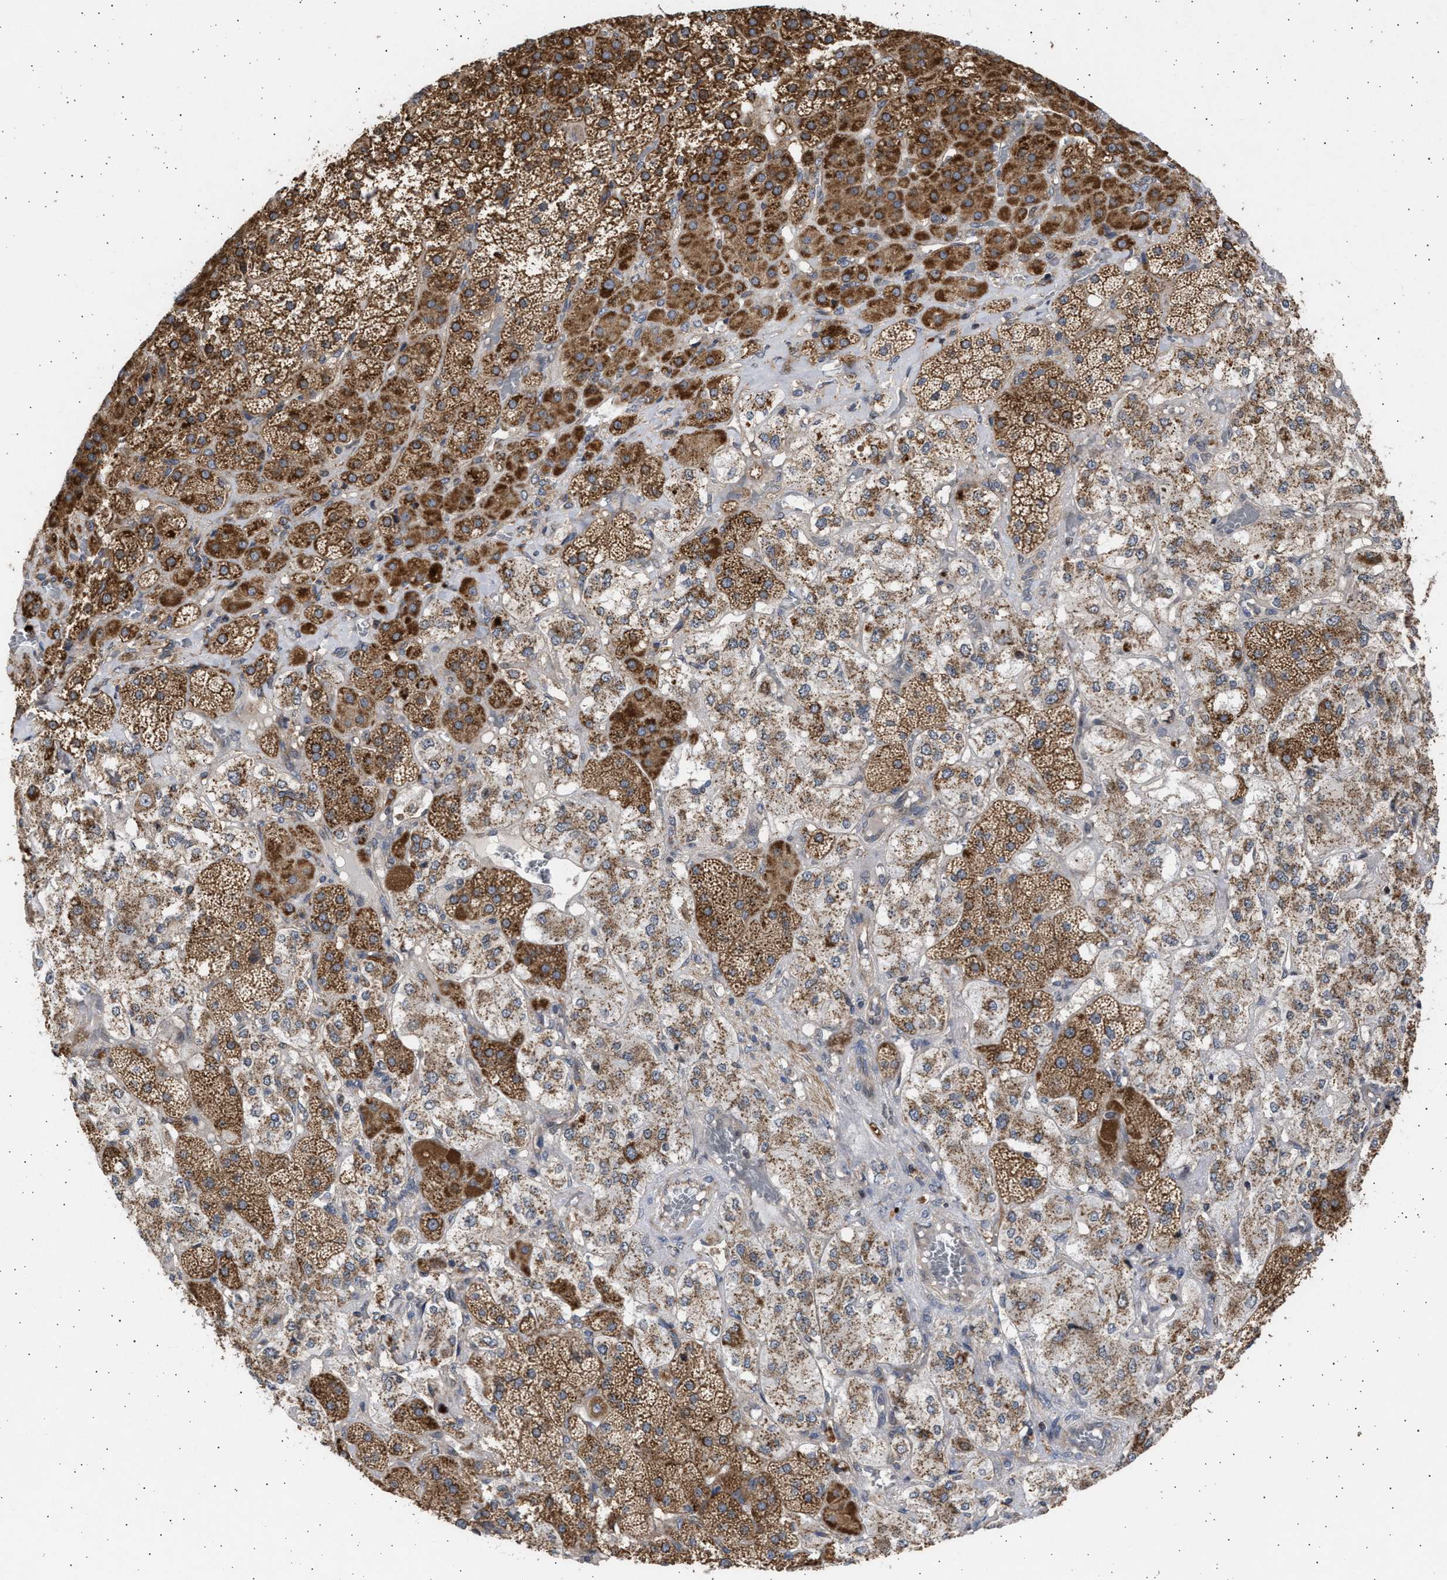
{"staining": {"intensity": "strong", "quantity": ">75%", "location": "cytoplasmic/membranous"}, "tissue": "adrenal gland", "cell_type": "Glandular cells", "image_type": "normal", "snomed": [{"axis": "morphology", "description": "Normal tissue, NOS"}, {"axis": "topography", "description": "Adrenal gland"}], "caption": "DAB immunohistochemical staining of unremarkable adrenal gland displays strong cytoplasmic/membranous protein positivity in approximately >75% of glandular cells.", "gene": "TTC19", "patient": {"sex": "male", "age": 57}}